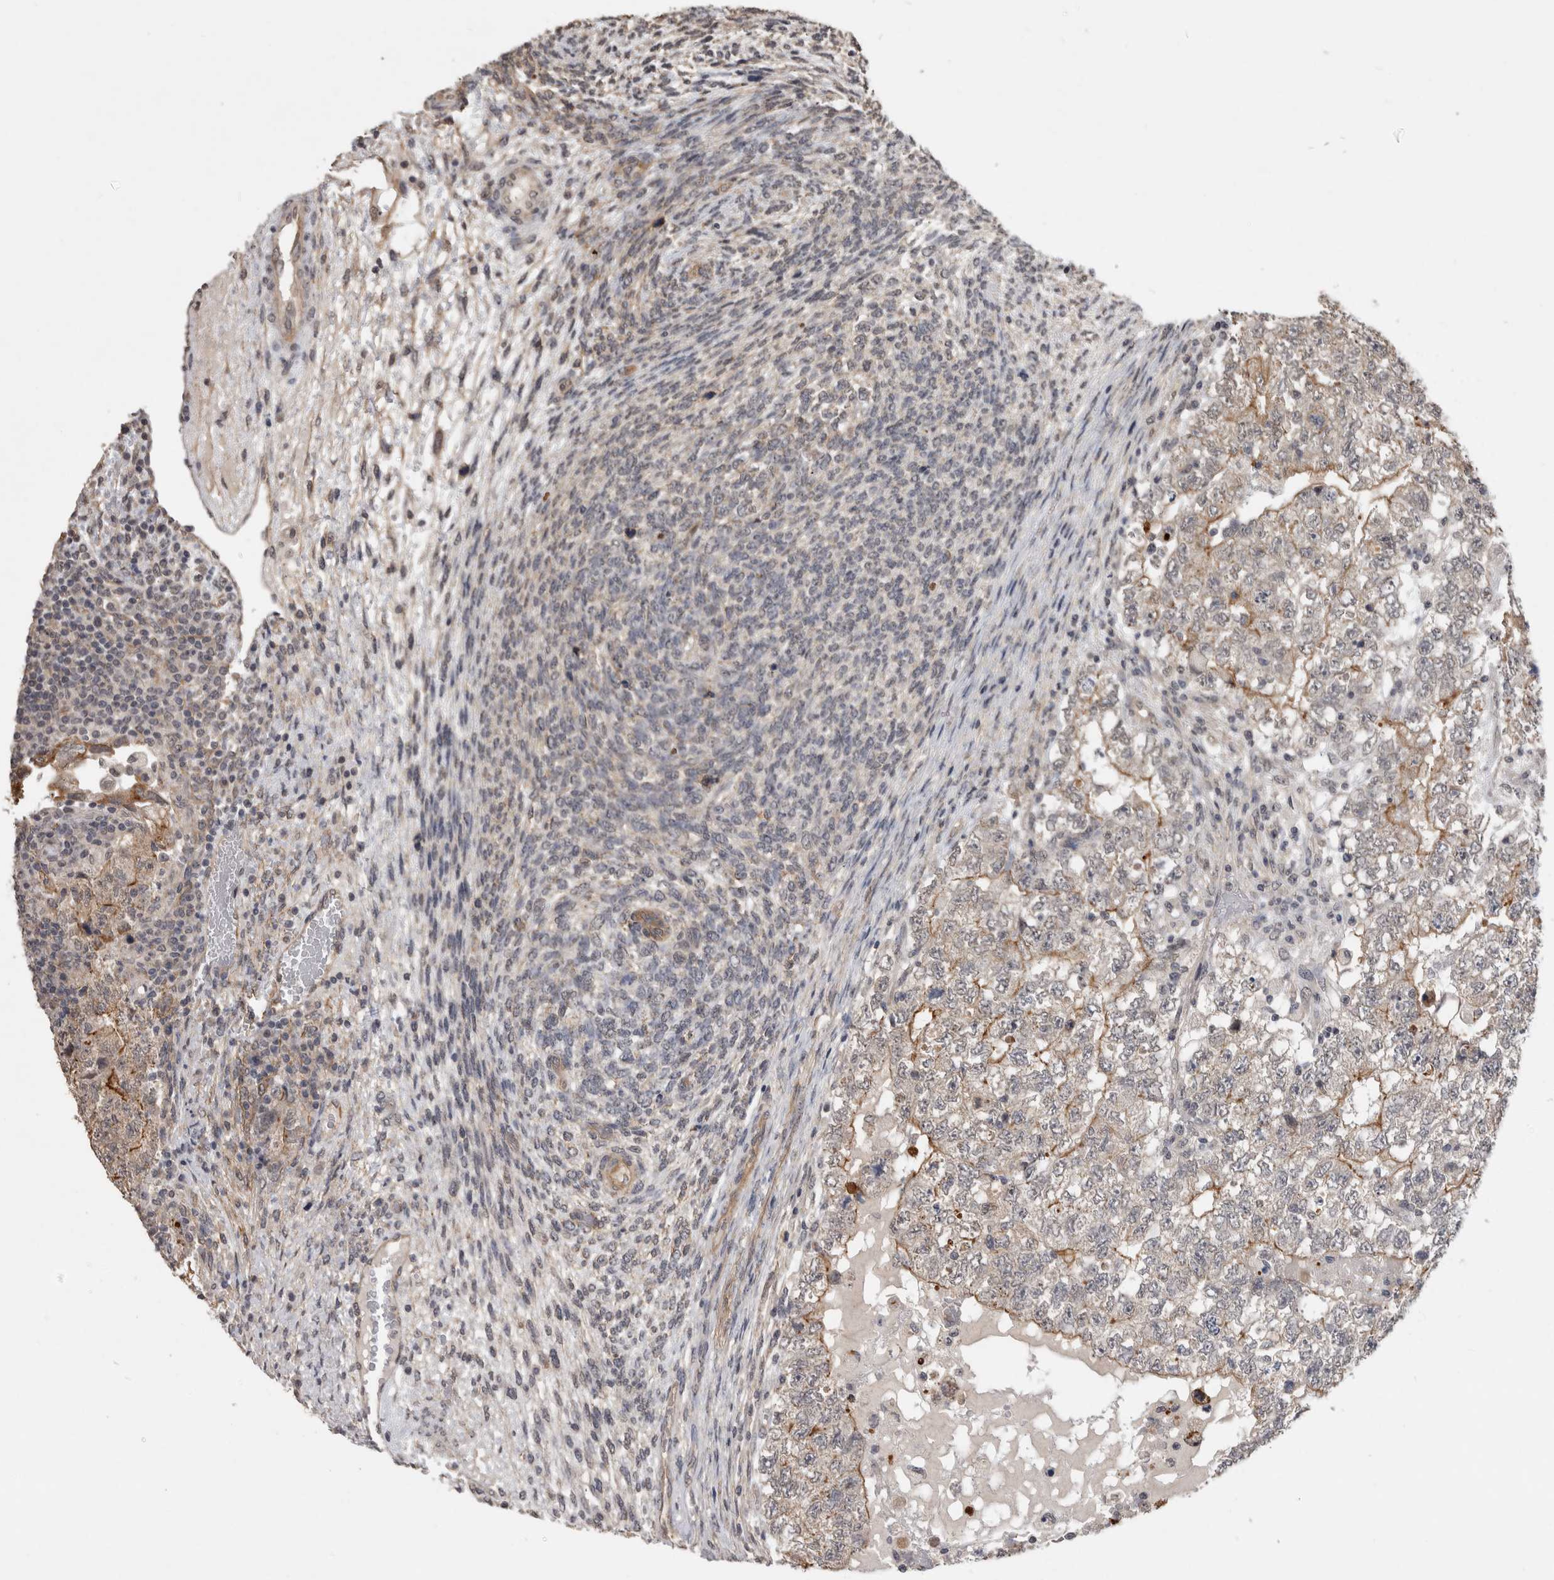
{"staining": {"intensity": "weak", "quantity": "<25%", "location": "cytoplasmic/membranous"}, "tissue": "testis cancer", "cell_type": "Tumor cells", "image_type": "cancer", "snomed": [{"axis": "morphology", "description": "Carcinoma, Embryonal, NOS"}, {"axis": "topography", "description": "Testis"}], "caption": "Image shows no significant protein positivity in tumor cells of embryonal carcinoma (testis).", "gene": "RHPN1", "patient": {"sex": "male", "age": 36}}